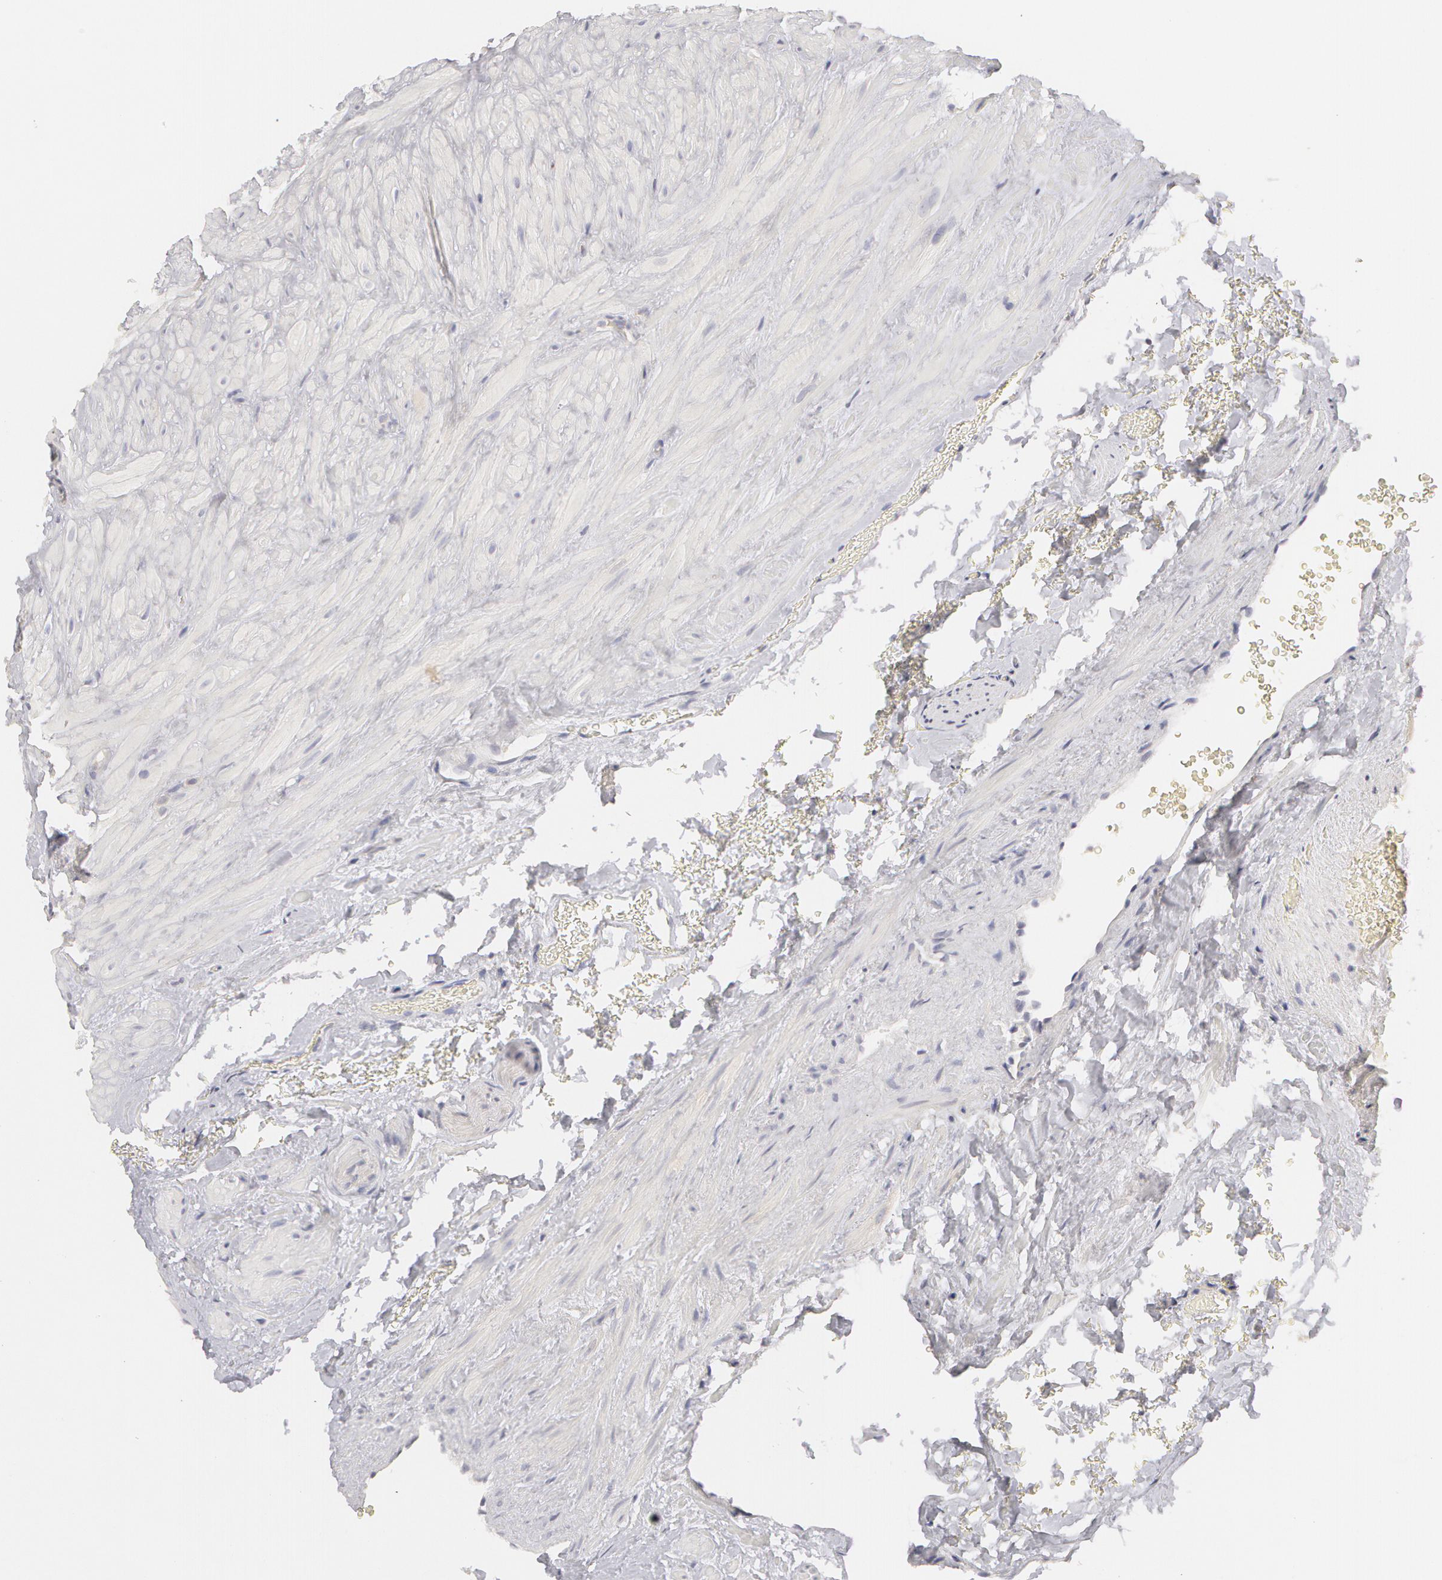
{"staining": {"intensity": "negative", "quantity": "none", "location": "none"}, "tissue": "seminal vesicle", "cell_type": "Glandular cells", "image_type": "normal", "snomed": [{"axis": "morphology", "description": "Normal tissue, NOS"}, {"axis": "topography", "description": "Seminal veicle"}], "caption": "A photomicrograph of seminal vesicle stained for a protein shows no brown staining in glandular cells. (Brightfield microscopy of DAB IHC at high magnification).", "gene": "ABCB1", "patient": {"sex": "male", "age": 69}}